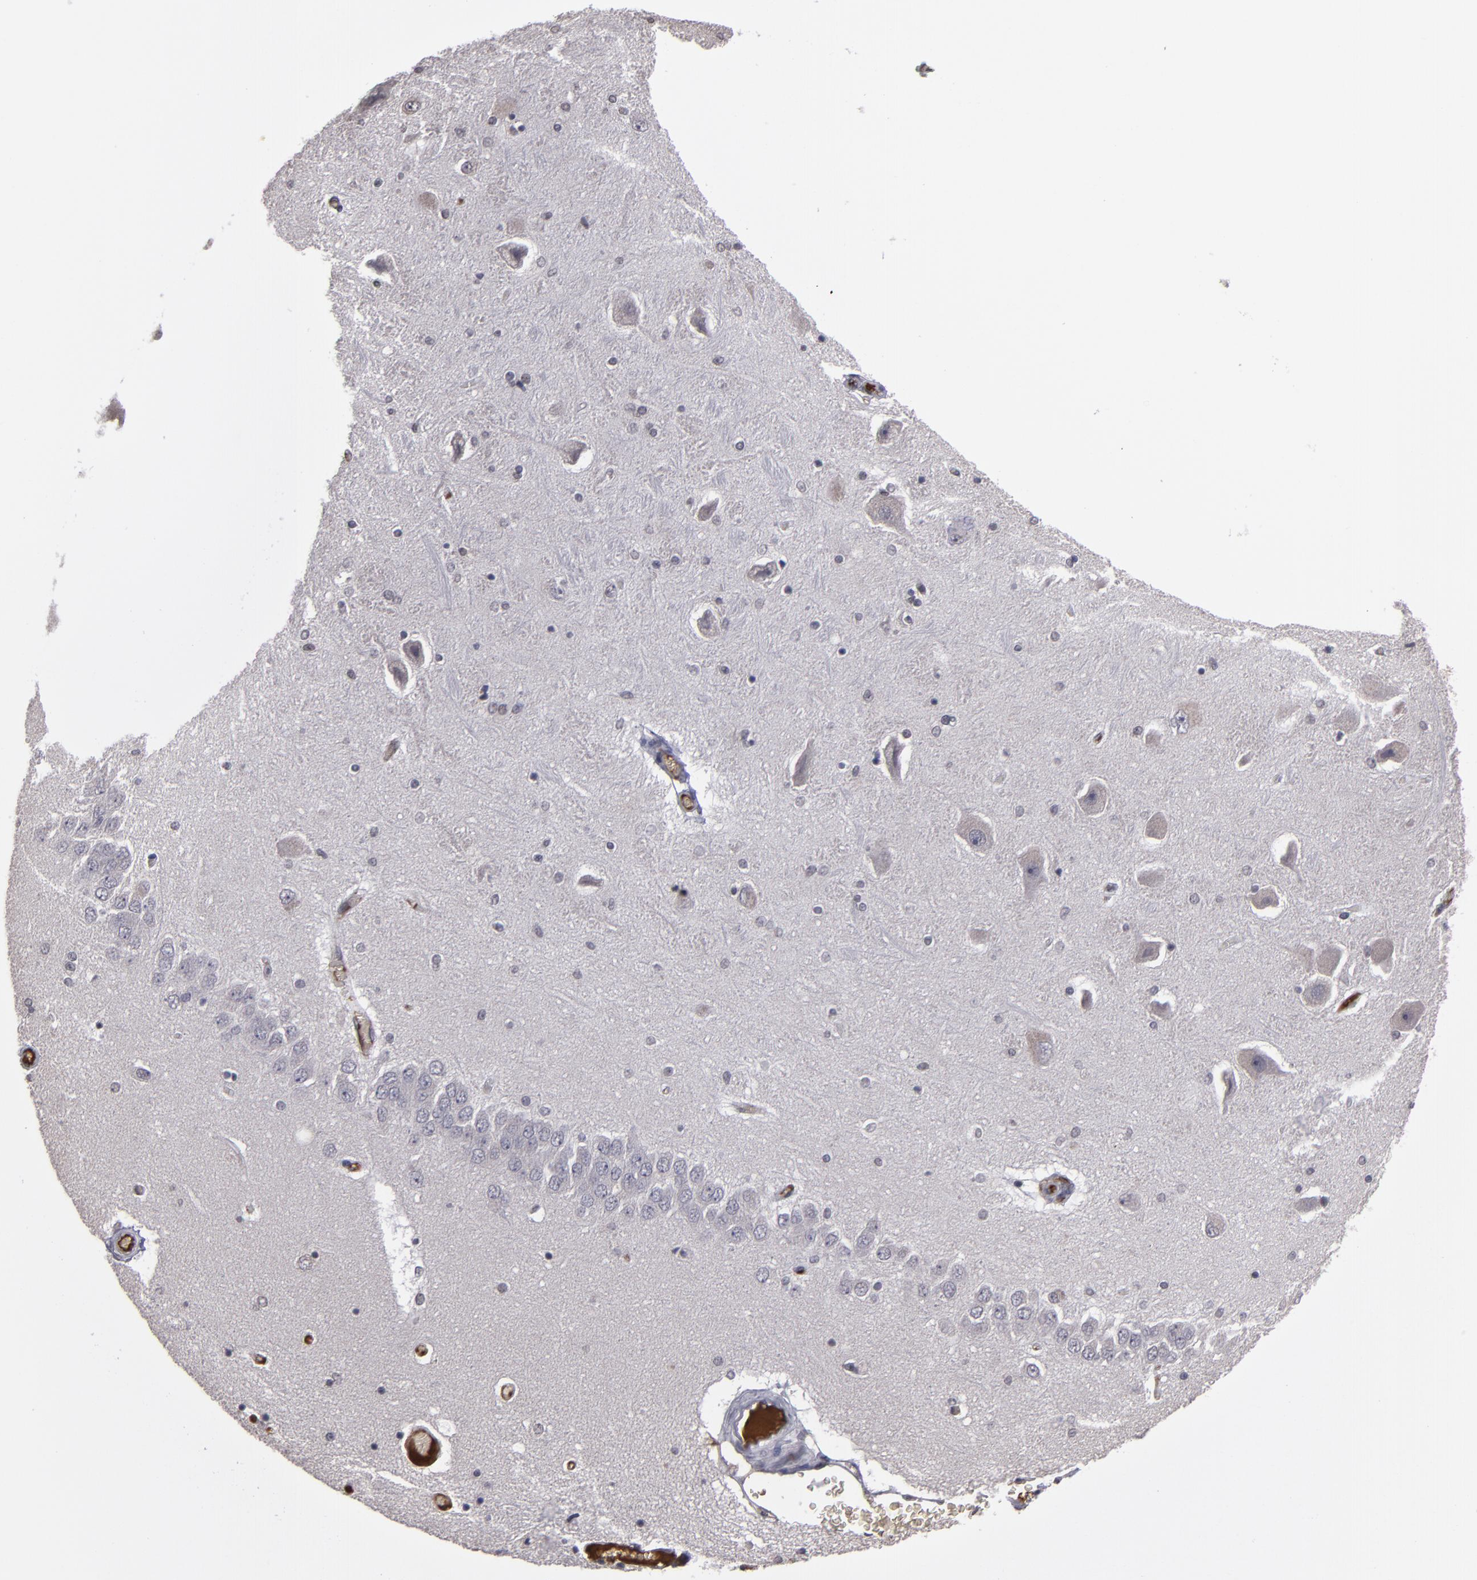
{"staining": {"intensity": "negative", "quantity": "none", "location": "none"}, "tissue": "hippocampus", "cell_type": "Glial cells", "image_type": "normal", "snomed": [{"axis": "morphology", "description": "Normal tissue, NOS"}, {"axis": "topography", "description": "Hippocampus"}], "caption": "Glial cells are negative for protein expression in benign human hippocampus. Brightfield microscopy of IHC stained with DAB (brown) and hematoxylin (blue), captured at high magnification.", "gene": "ITIH4", "patient": {"sex": "female", "age": 54}}